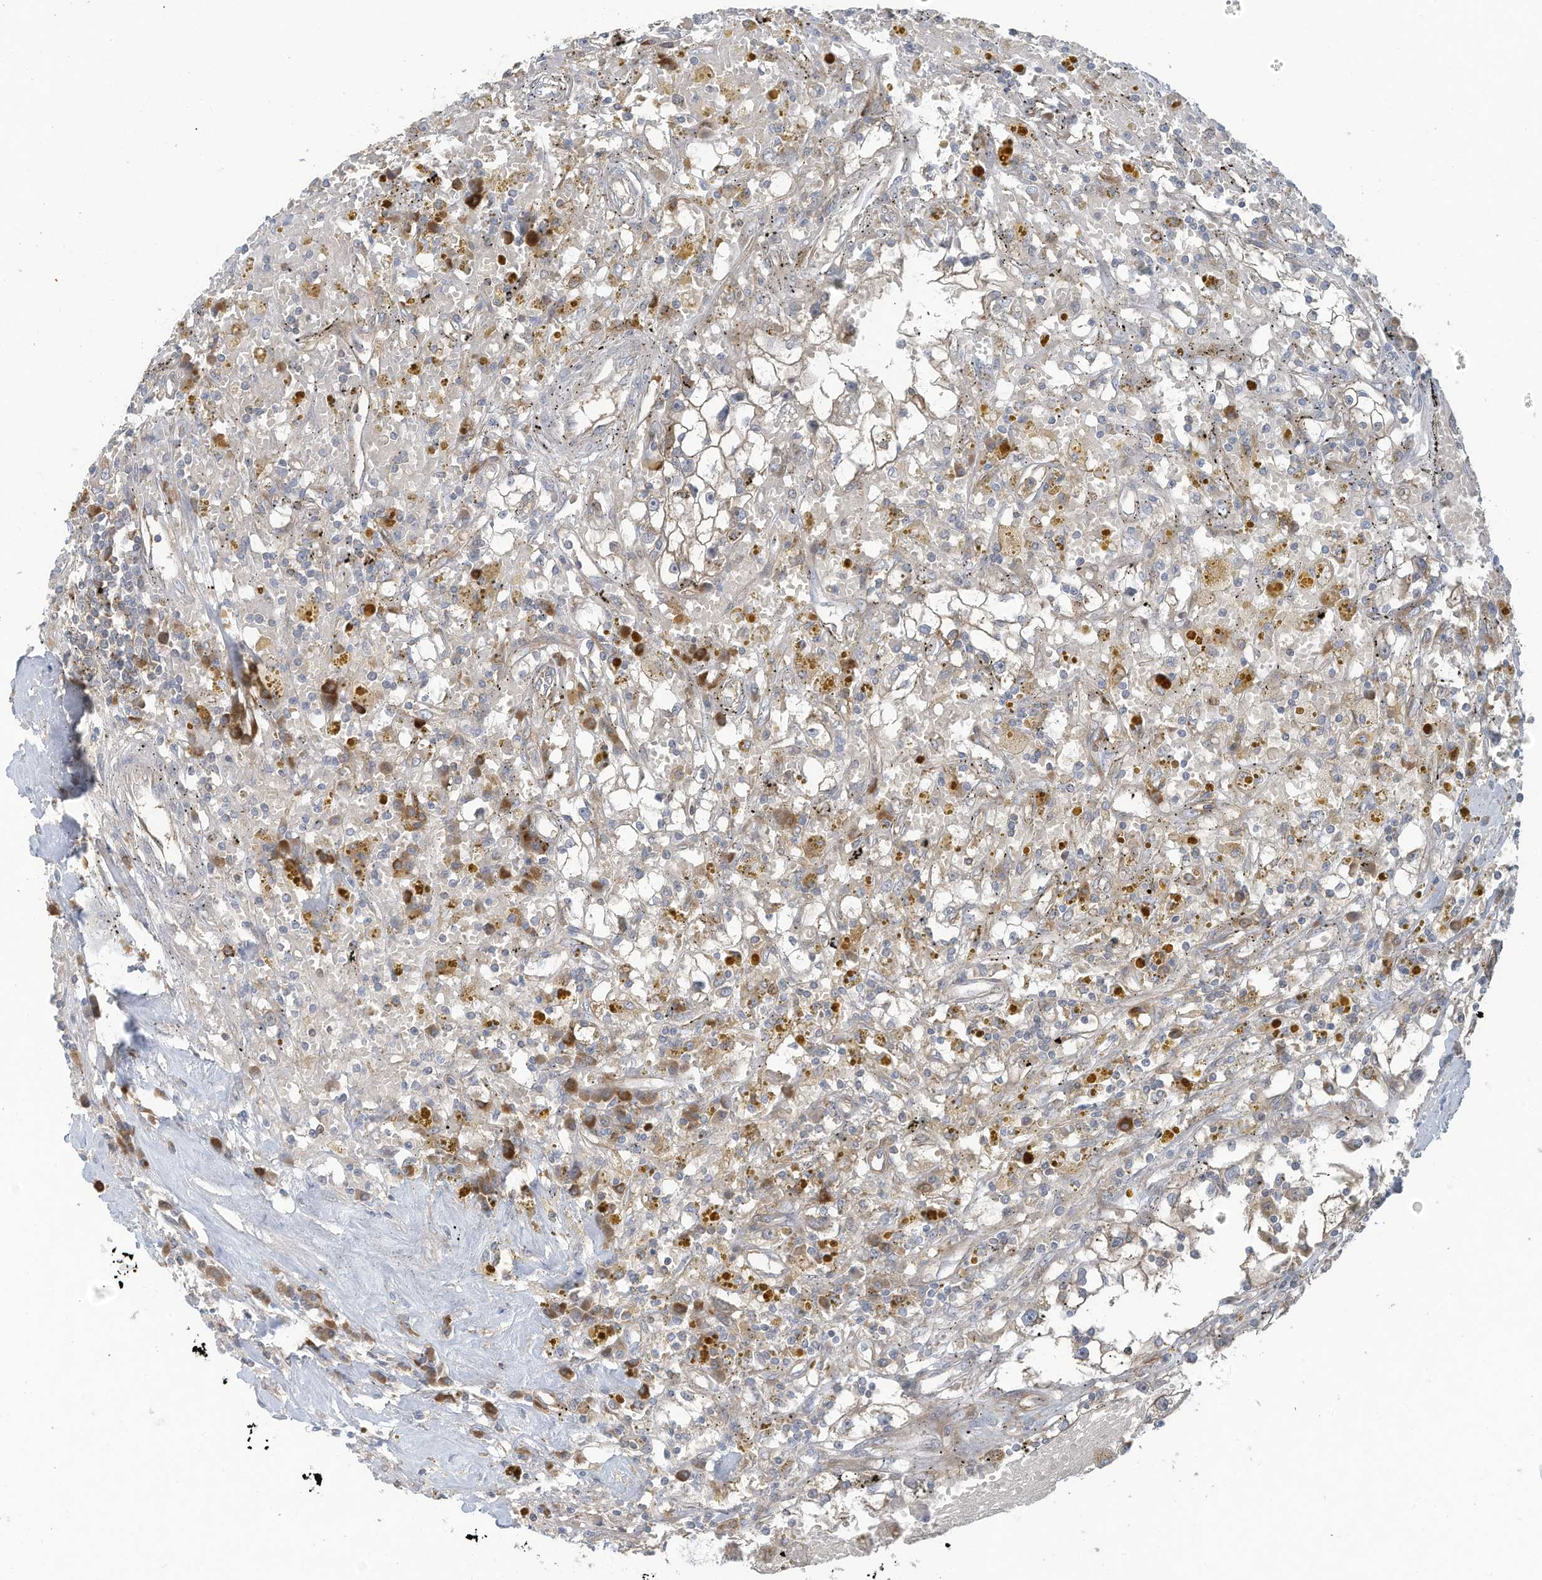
{"staining": {"intensity": "weak", "quantity": "<25%", "location": "cytoplasmic/membranous"}, "tissue": "renal cancer", "cell_type": "Tumor cells", "image_type": "cancer", "snomed": [{"axis": "morphology", "description": "Adenocarcinoma, NOS"}, {"axis": "topography", "description": "Kidney"}], "caption": "Immunohistochemistry (IHC) micrograph of adenocarcinoma (renal) stained for a protein (brown), which demonstrates no staining in tumor cells.", "gene": "OLA1", "patient": {"sex": "male", "age": 56}}